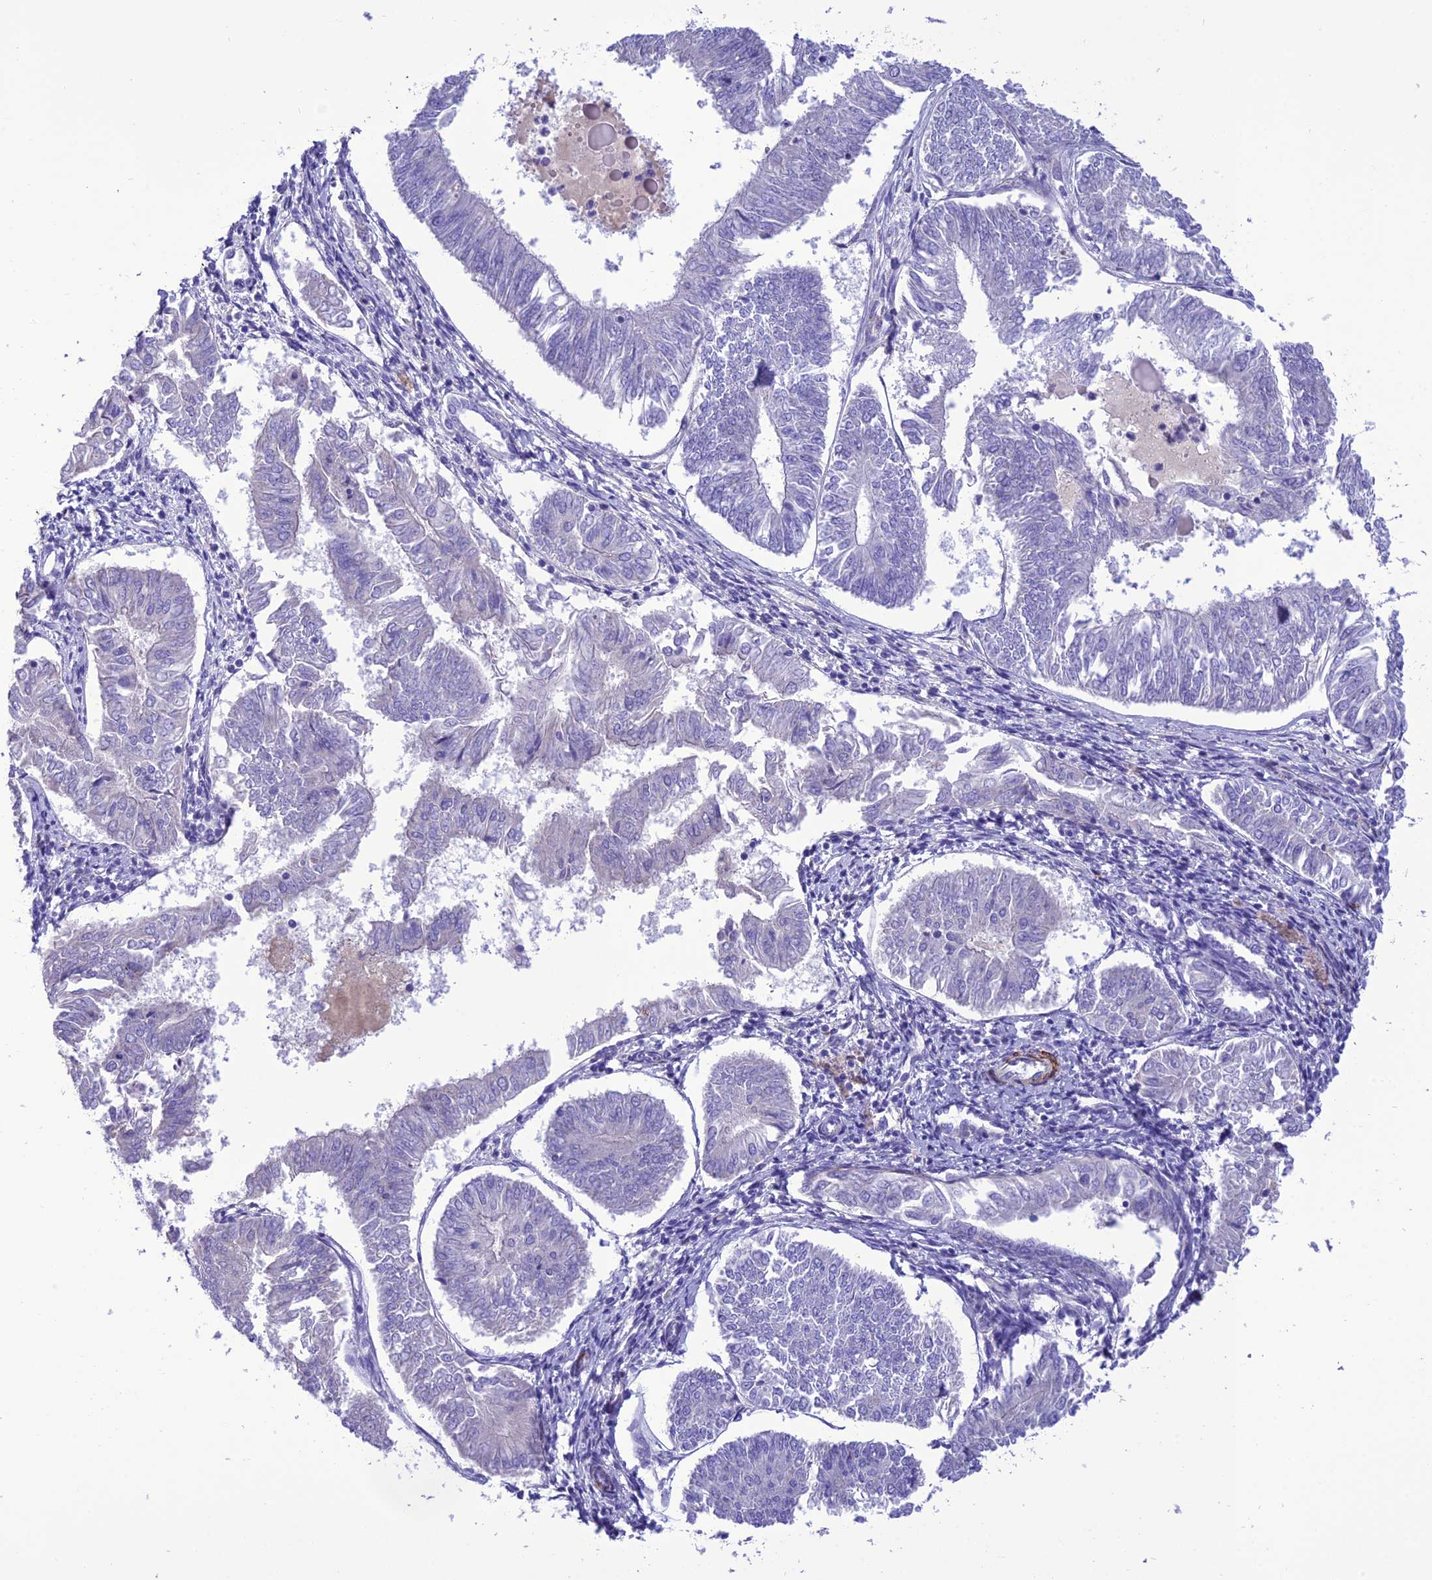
{"staining": {"intensity": "negative", "quantity": "none", "location": "none"}, "tissue": "endometrial cancer", "cell_type": "Tumor cells", "image_type": "cancer", "snomed": [{"axis": "morphology", "description": "Adenocarcinoma, NOS"}, {"axis": "topography", "description": "Endometrium"}], "caption": "DAB immunohistochemical staining of adenocarcinoma (endometrial) shows no significant expression in tumor cells.", "gene": "FRA10AC1", "patient": {"sex": "female", "age": 58}}